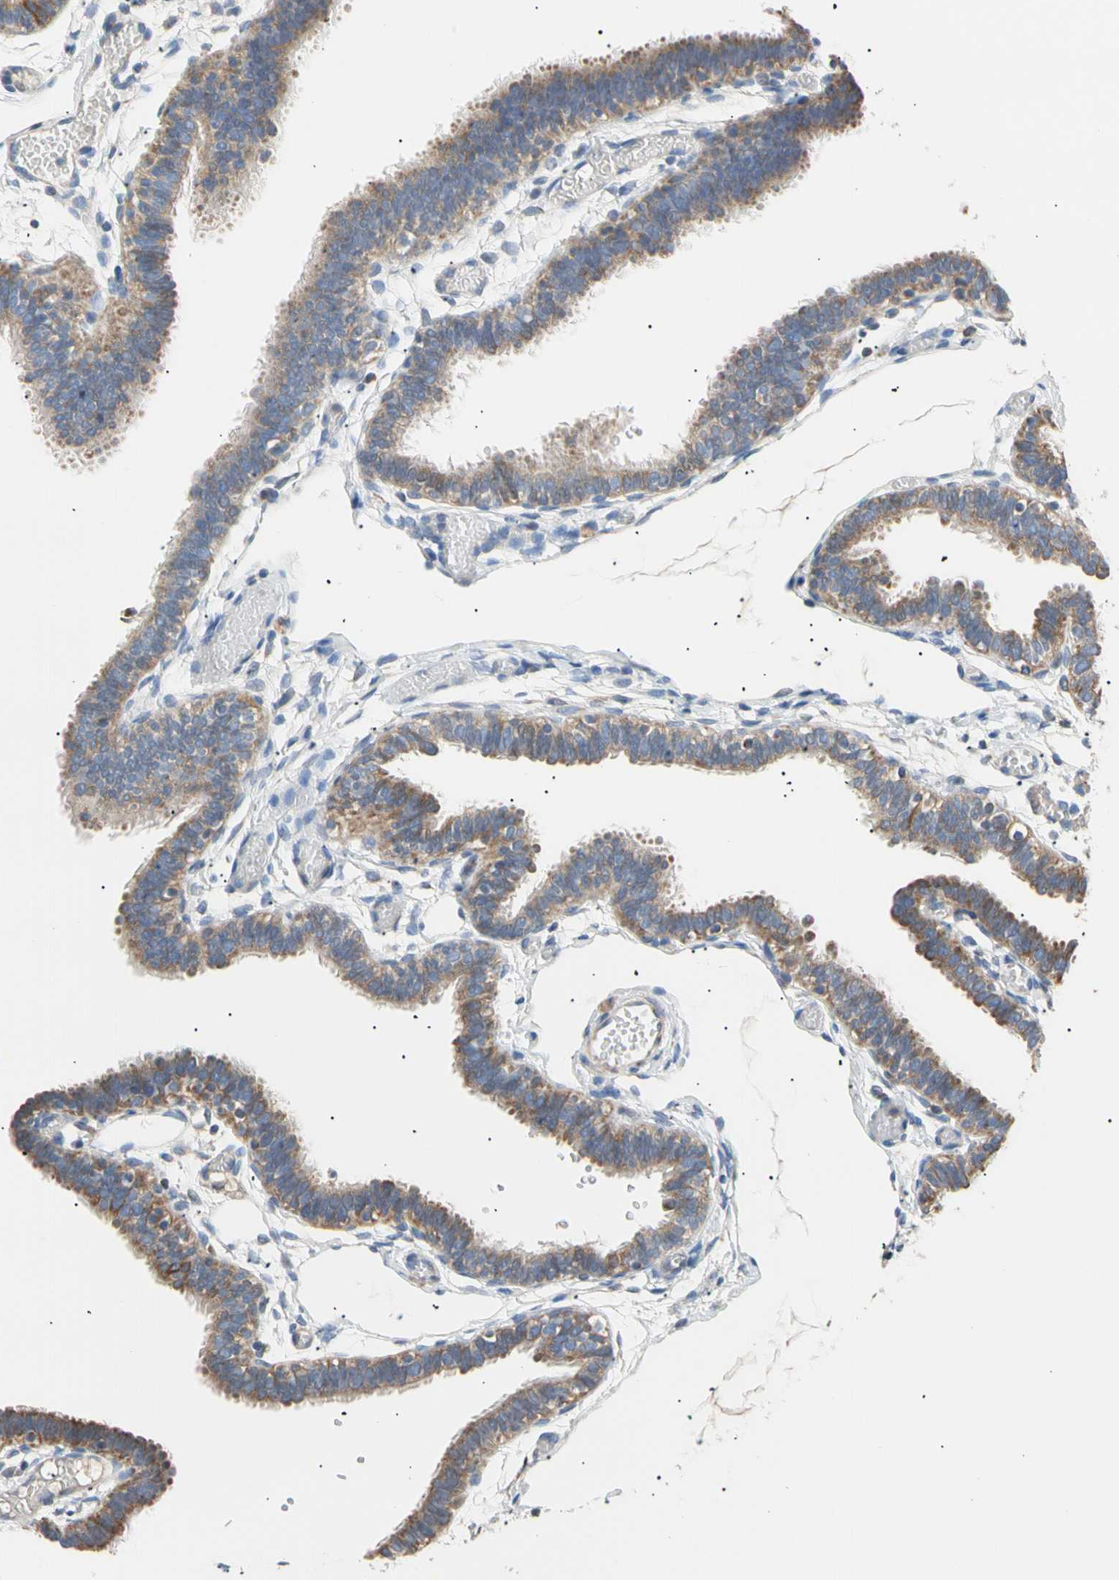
{"staining": {"intensity": "moderate", "quantity": ">75%", "location": "cytoplasmic/membranous"}, "tissue": "fallopian tube", "cell_type": "Glandular cells", "image_type": "normal", "snomed": [{"axis": "morphology", "description": "Normal tissue, NOS"}, {"axis": "topography", "description": "Fallopian tube"}], "caption": "Immunohistochemistry photomicrograph of unremarkable fallopian tube stained for a protein (brown), which displays medium levels of moderate cytoplasmic/membranous expression in approximately >75% of glandular cells.", "gene": "PLGRKT", "patient": {"sex": "female", "age": 29}}